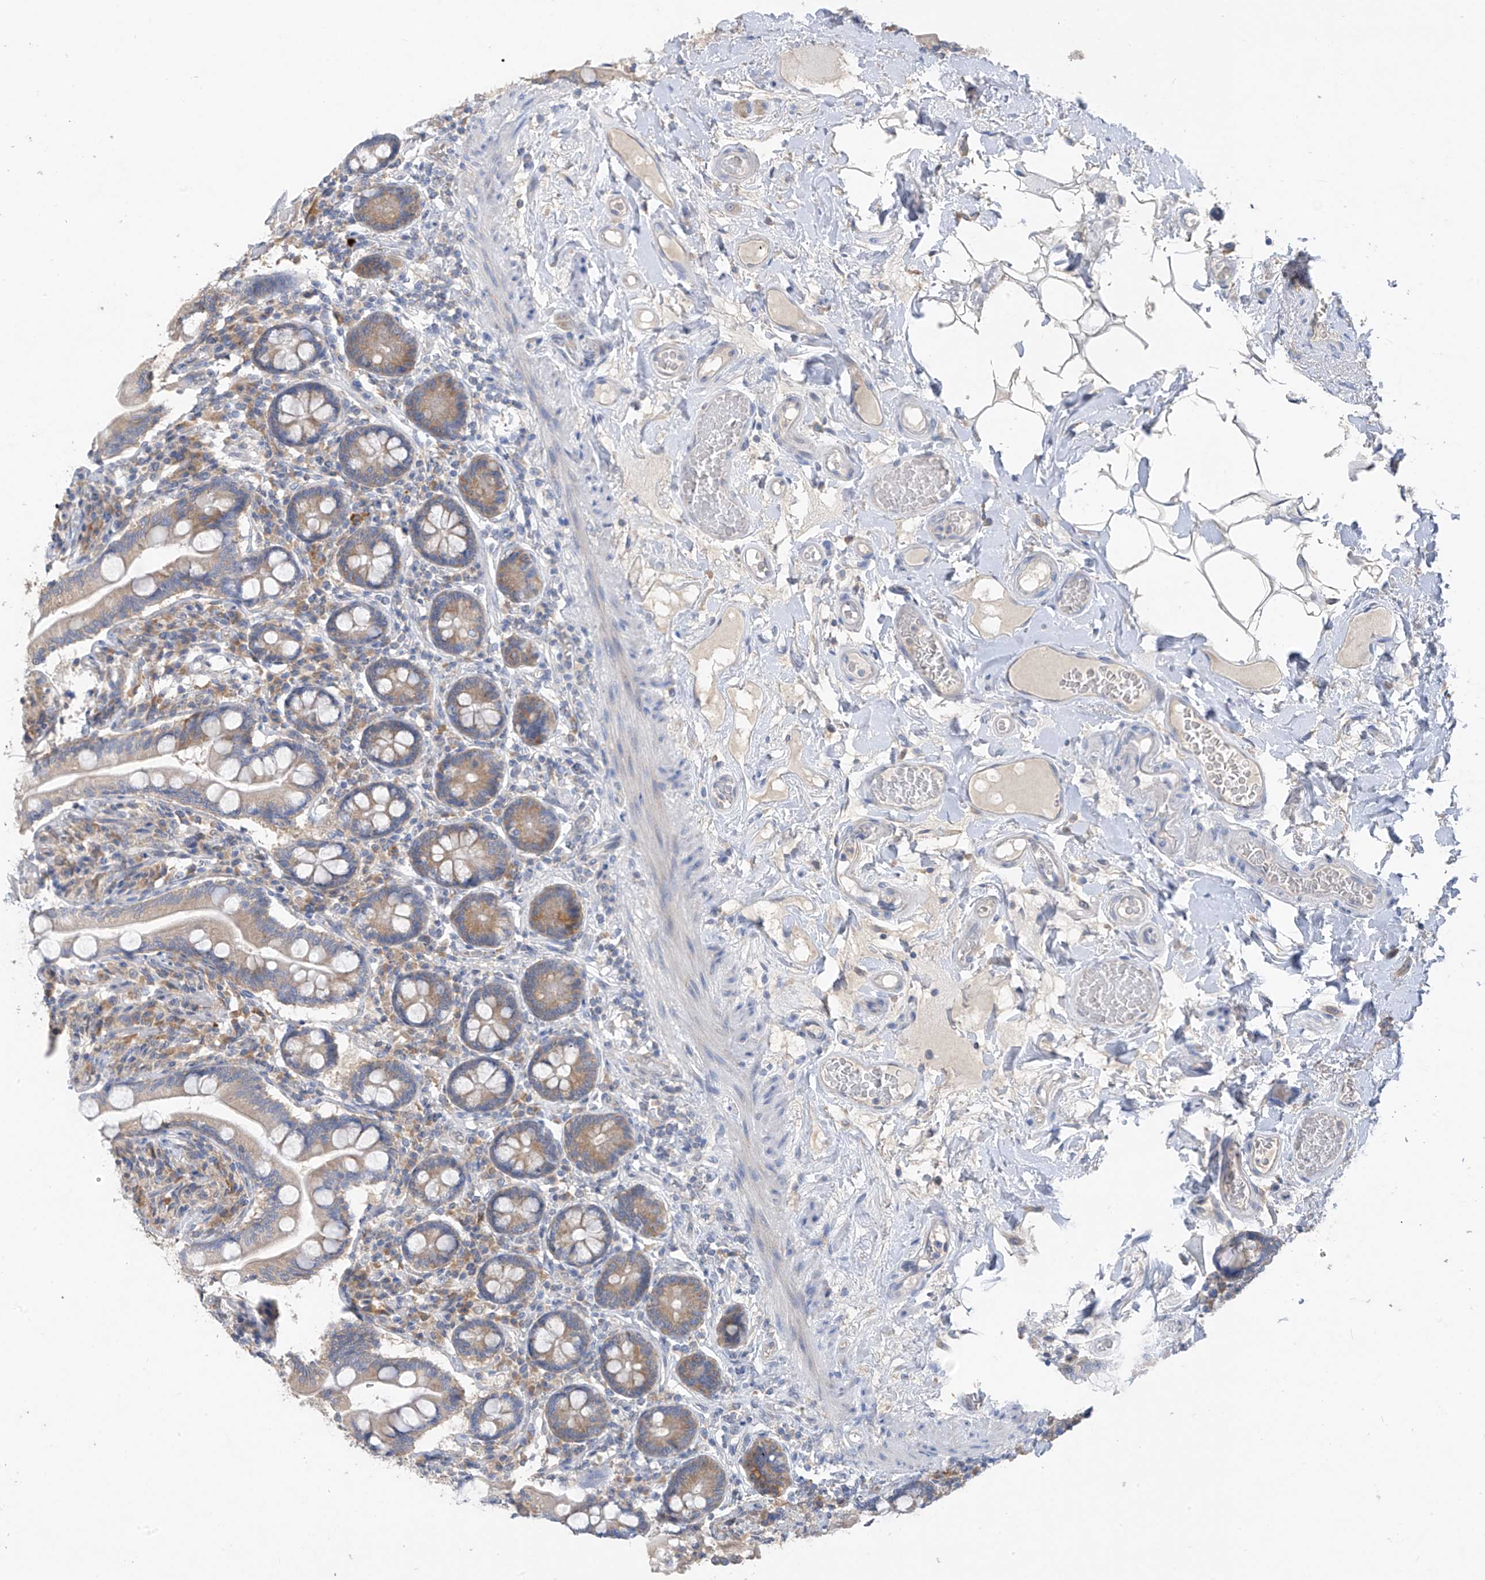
{"staining": {"intensity": "moderate", "quantity": "<25%", "location": "cytoplasmic/membranous"}, "tissue": "small intestine", "cell_type": "Glandular cells", "image_type": "normal", "snomed": [{"axis": "morphology", "description": "Normal tissue, NOS"}, {"axis": "topography", "description": "Small intestine"}], "caption": "Glandular cells show low levels of moderate cytoplasmic/membranous expression in approximately <25% of cells in normal human small intestine. (DAB IHC, brown staining for protein, blue staining for nuclei).", "gene": "RPL4", "patient": {"sex": "female", "age": 64}}